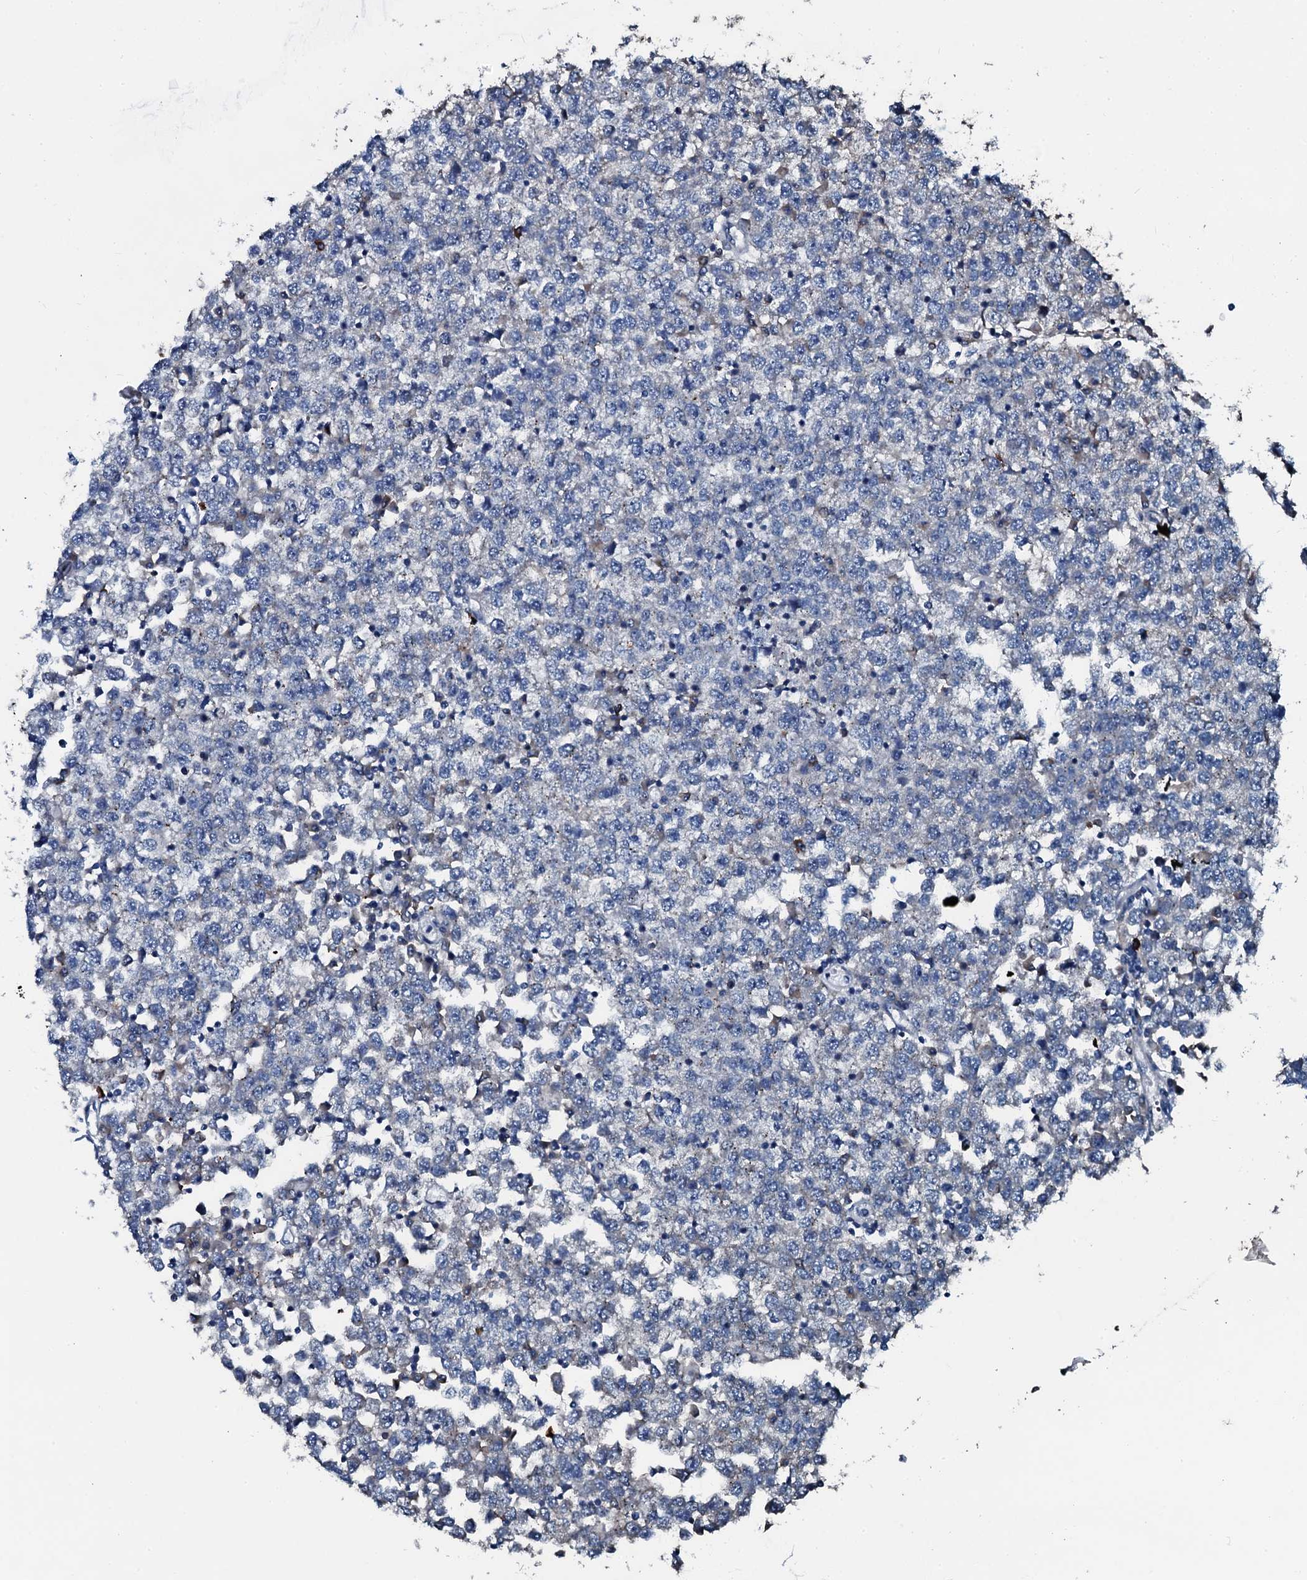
{"staining": {"intensity": "negative", "quantity": "none", "location": "none"}, "tissue": "testis cancer", "cell_type": "Tumor cells", "image_type": "cancer", "snomed": [{"axis": "morphology", "description": "Seminoma, NOS"}, {"axis": "topography", "description": "Testis"}], "caption": "Immunohistochemistry histopathology image of neoplastic tissue: human testis cancer (seminoma) stained with DAB exhibits no significant protein expression in tumor cells.", "gene": "AARS1", "patient": {"sex": "male", "age": 65}}